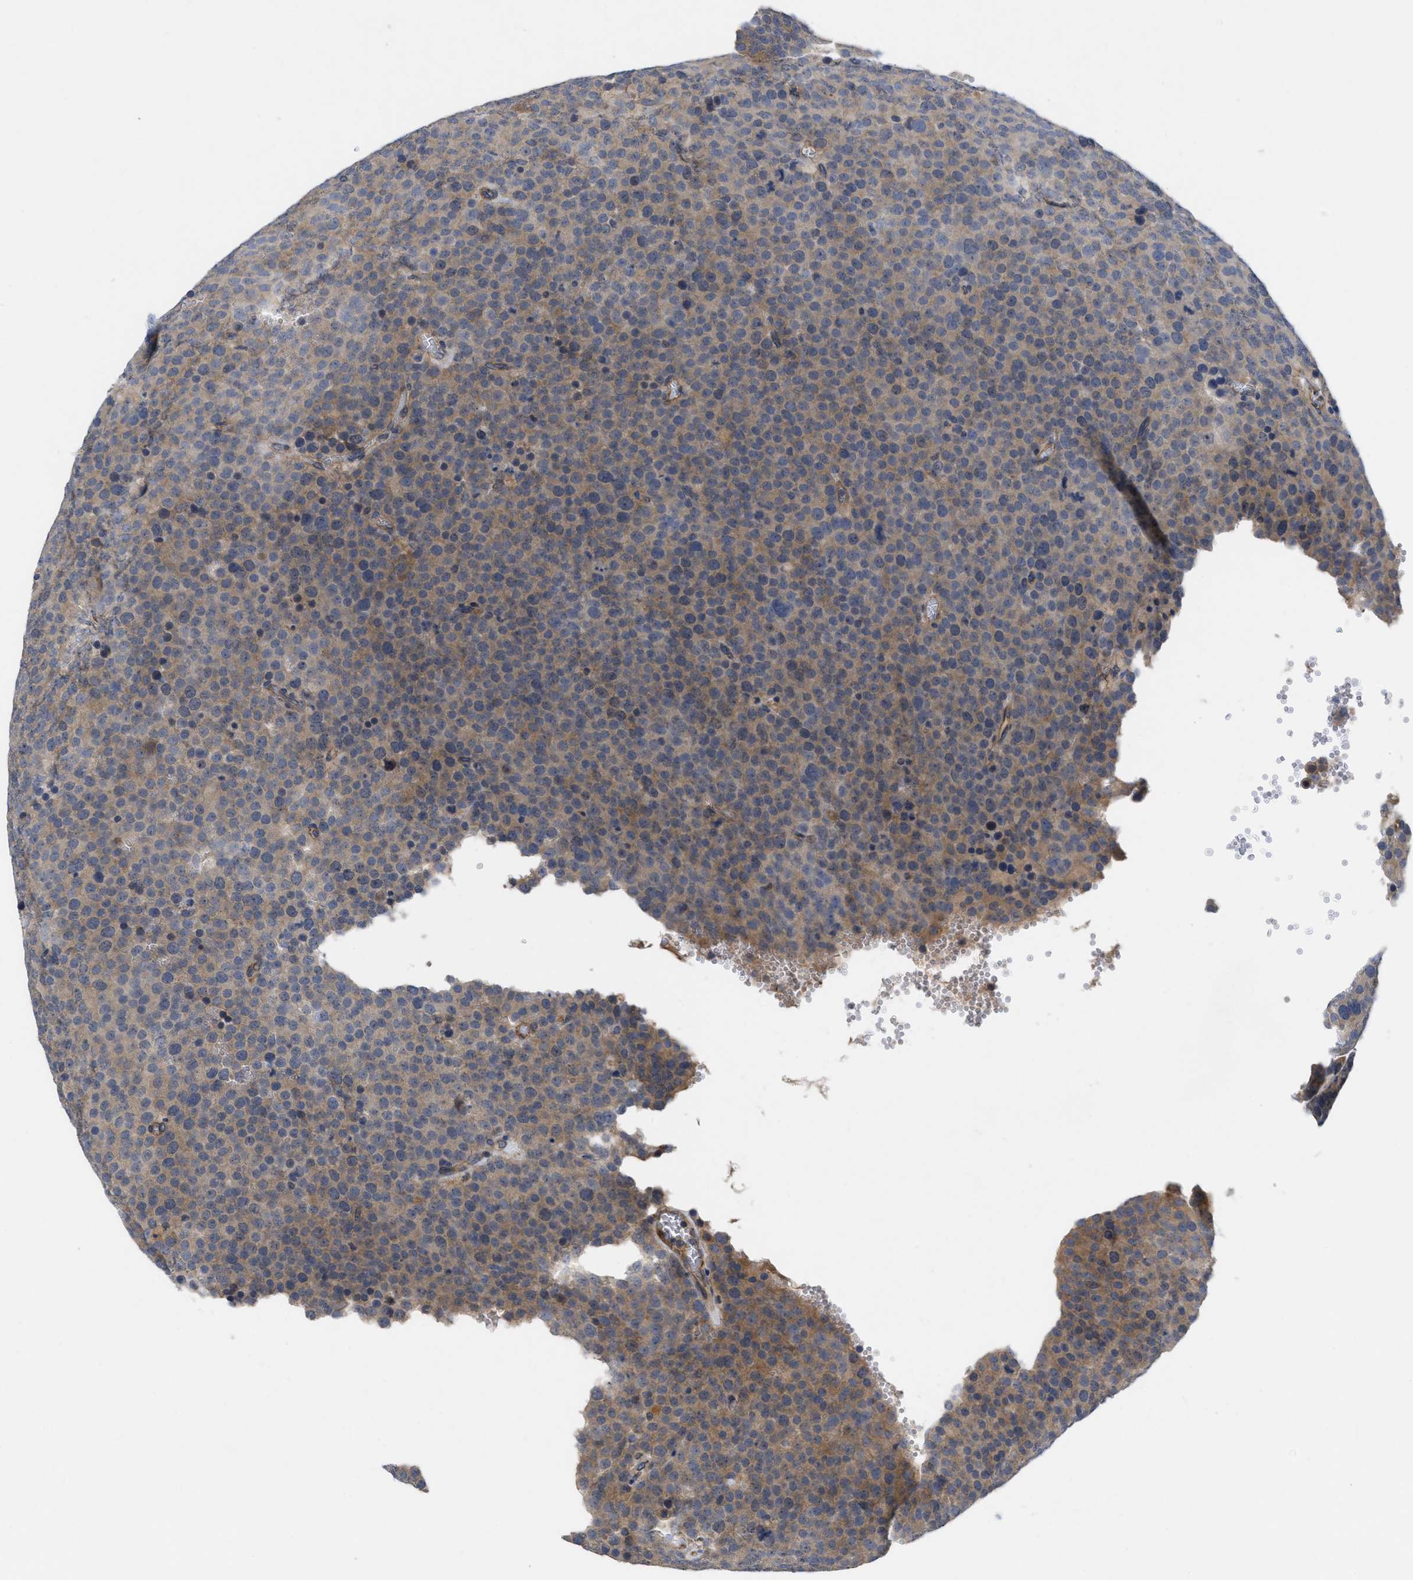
{"staining": {"intensity": "weak", "quantity": ">75%", "location": "cytoplasmic/membranous"}, "tissue": "testis cancer", "cell_type": "Tumor cells", "image_type": "cancer", "snomed": [{"axis": "morphology", "description": "Normal tissue, NOS"}, {"axis": "morphology", "description": "Seminoma, NOS"}, {"axis": "topography", "description": "Testis"}], "caption": "Weak cytoplasmic/membranous staining is appreciated in about >75% of tumor cells in seminoma (testis). The staining was performed using DAB to visualize the protein expression in brown, while the nuclei were stained in blue with hematoxylin (Magnification: 20x).", "gene": "ARHGEF26", "patient": {"sex": "male", "age": 71}}